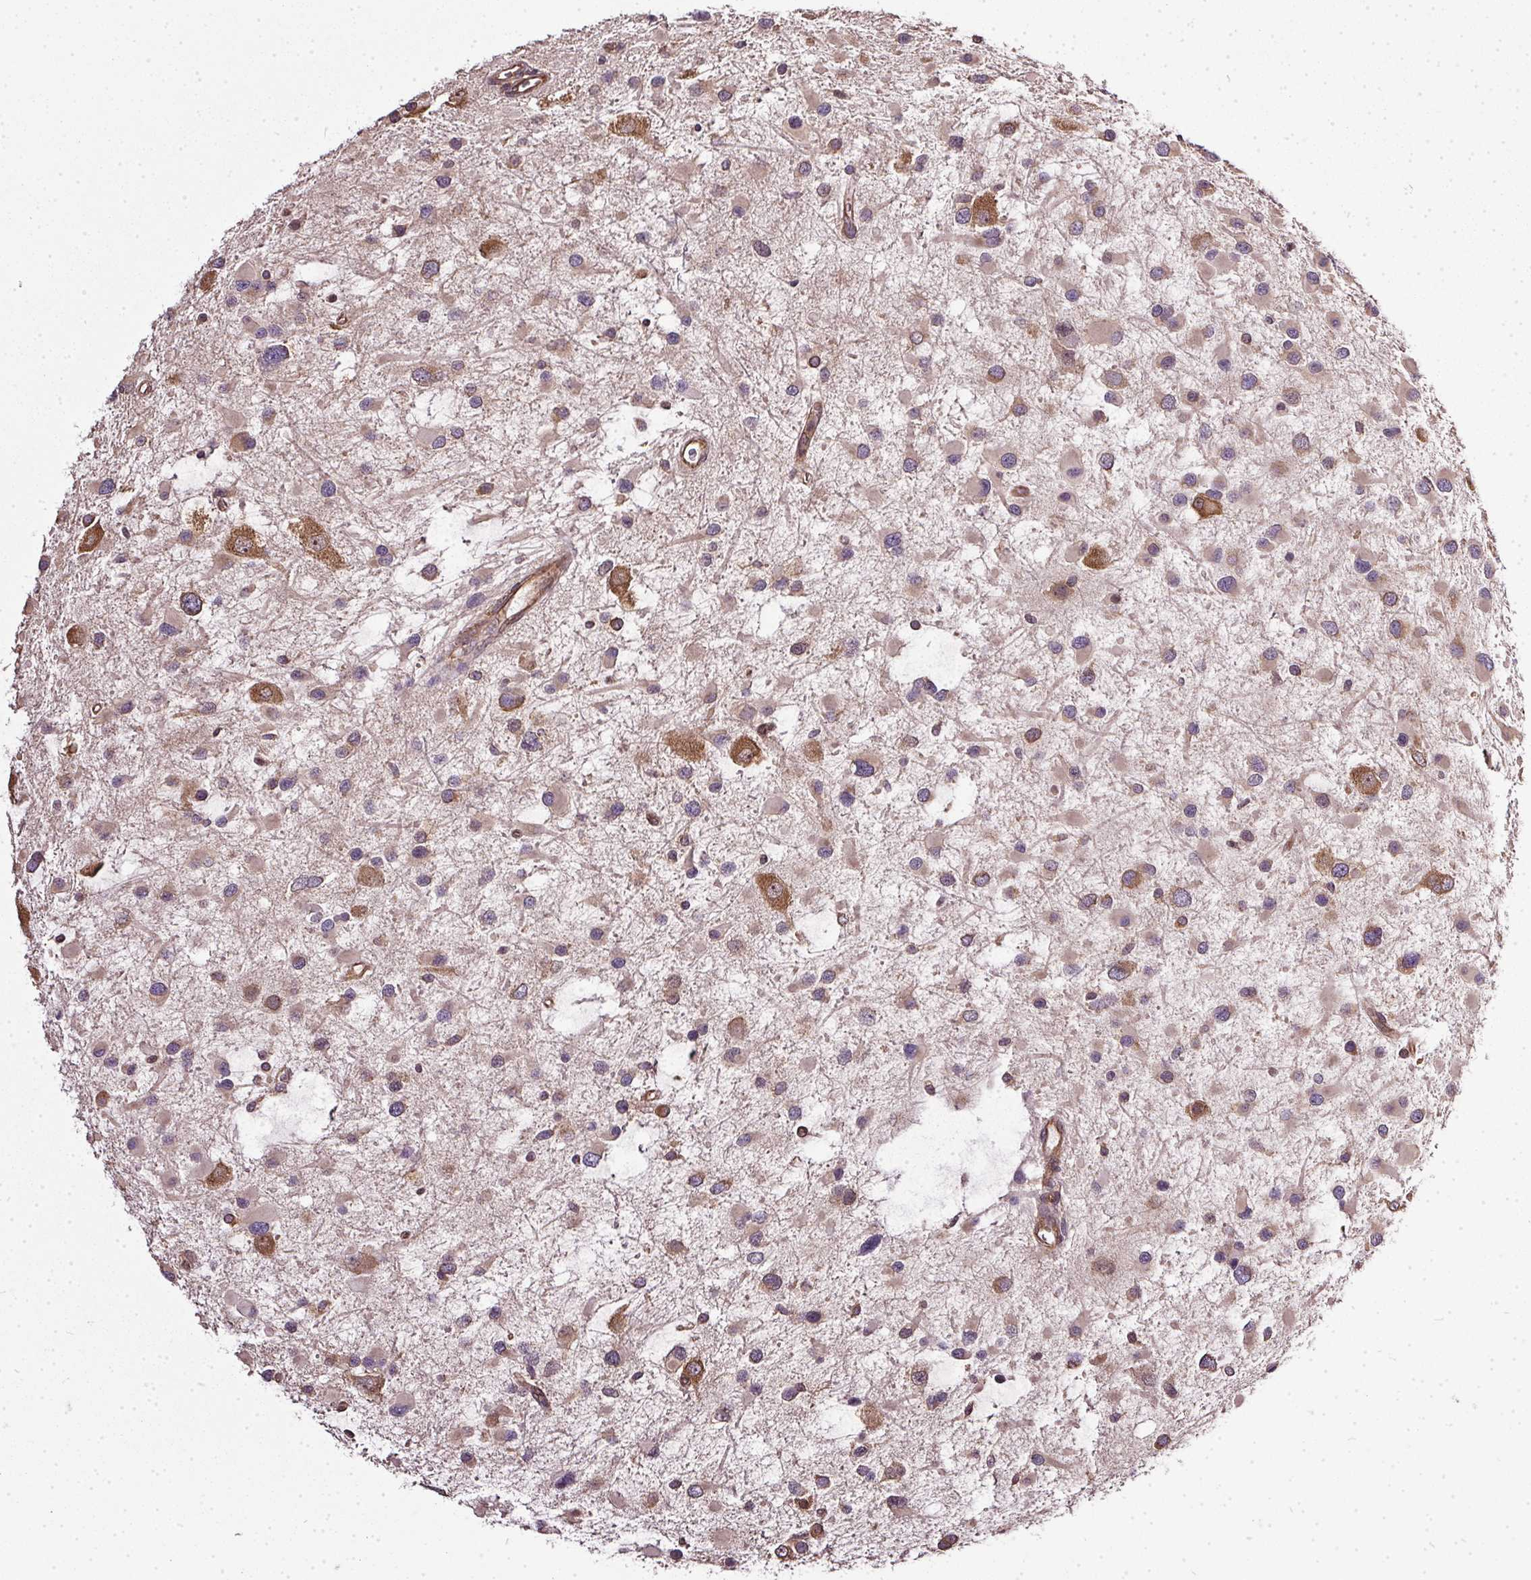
{"staining": {"intensity": "strong", "quantity": "25%-75%", "location": "cytoplasmic/membranous"}, "tissue": "glioma", "cell_type": "Tumor cells", "image_type": "cancer", "snomed": [{"axis": "morphology", "description": "Glioma, malignant, Low grade"}, {"axis": "topography", "description": "Brain"}], "caption": "High-power microscopy captured an immunohistochemistry (IHC) photomicrograph of glioma, revealing strong cytoplasmic/membranous expression in approximately 25%-75% of tumor cells.", "gene": "EIF2S1", "patient": {"sex": "female", "age": 32}}